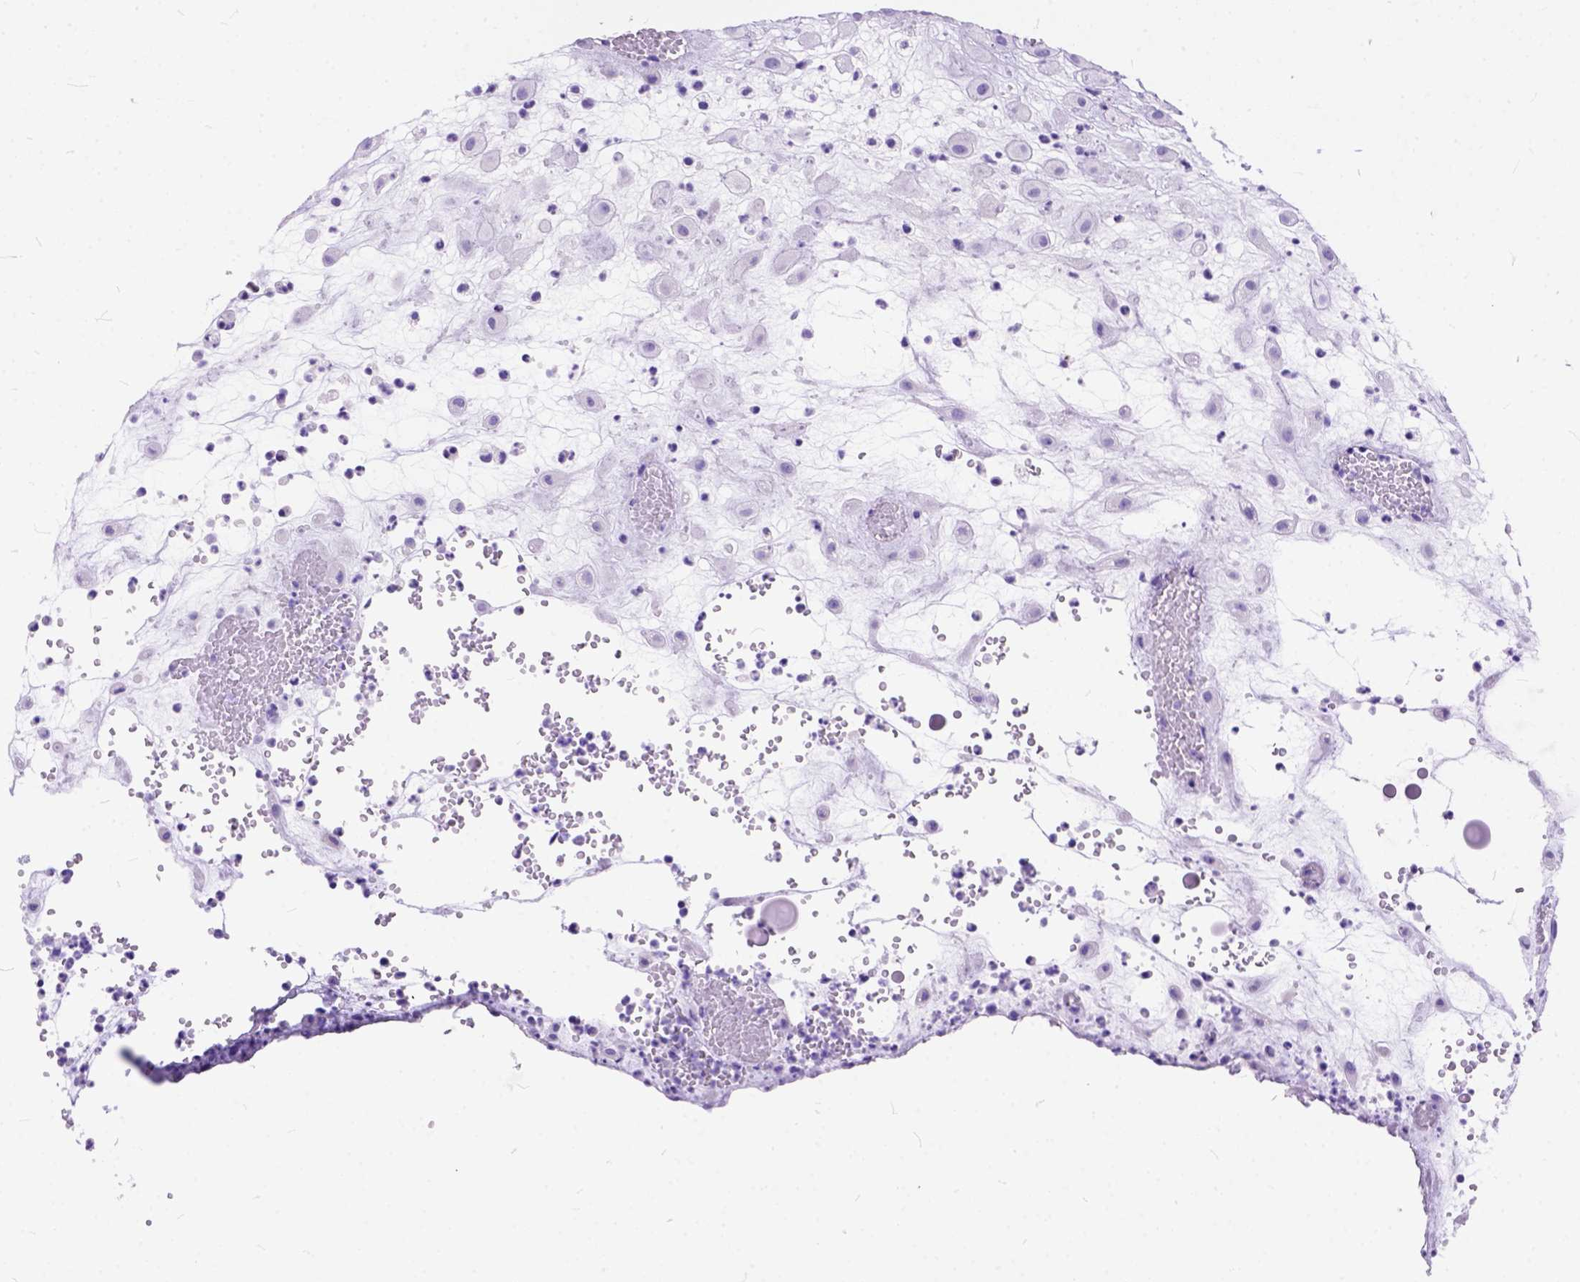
{"staining": {"intensity": "negative", "quantity": "none", "location": "none"}, "tissue": "placenta", "cell_type": "Decidual cells", "image_type": "normal", "snomed": [{"axis": "morphology", "description": "Normal tissue, NOS"}, {"axis": "topography", "description": "Placenta"}], "caption": "Immunohistochemistry of normal placenta displays no expression in decidual cells. (DAB (3,3'-diaminobenzidine) IHC visualized using brightfield microscopy, high magnification).", "gene": "C1QTNF3", "patient": {"sex": "female", "age": 24}}